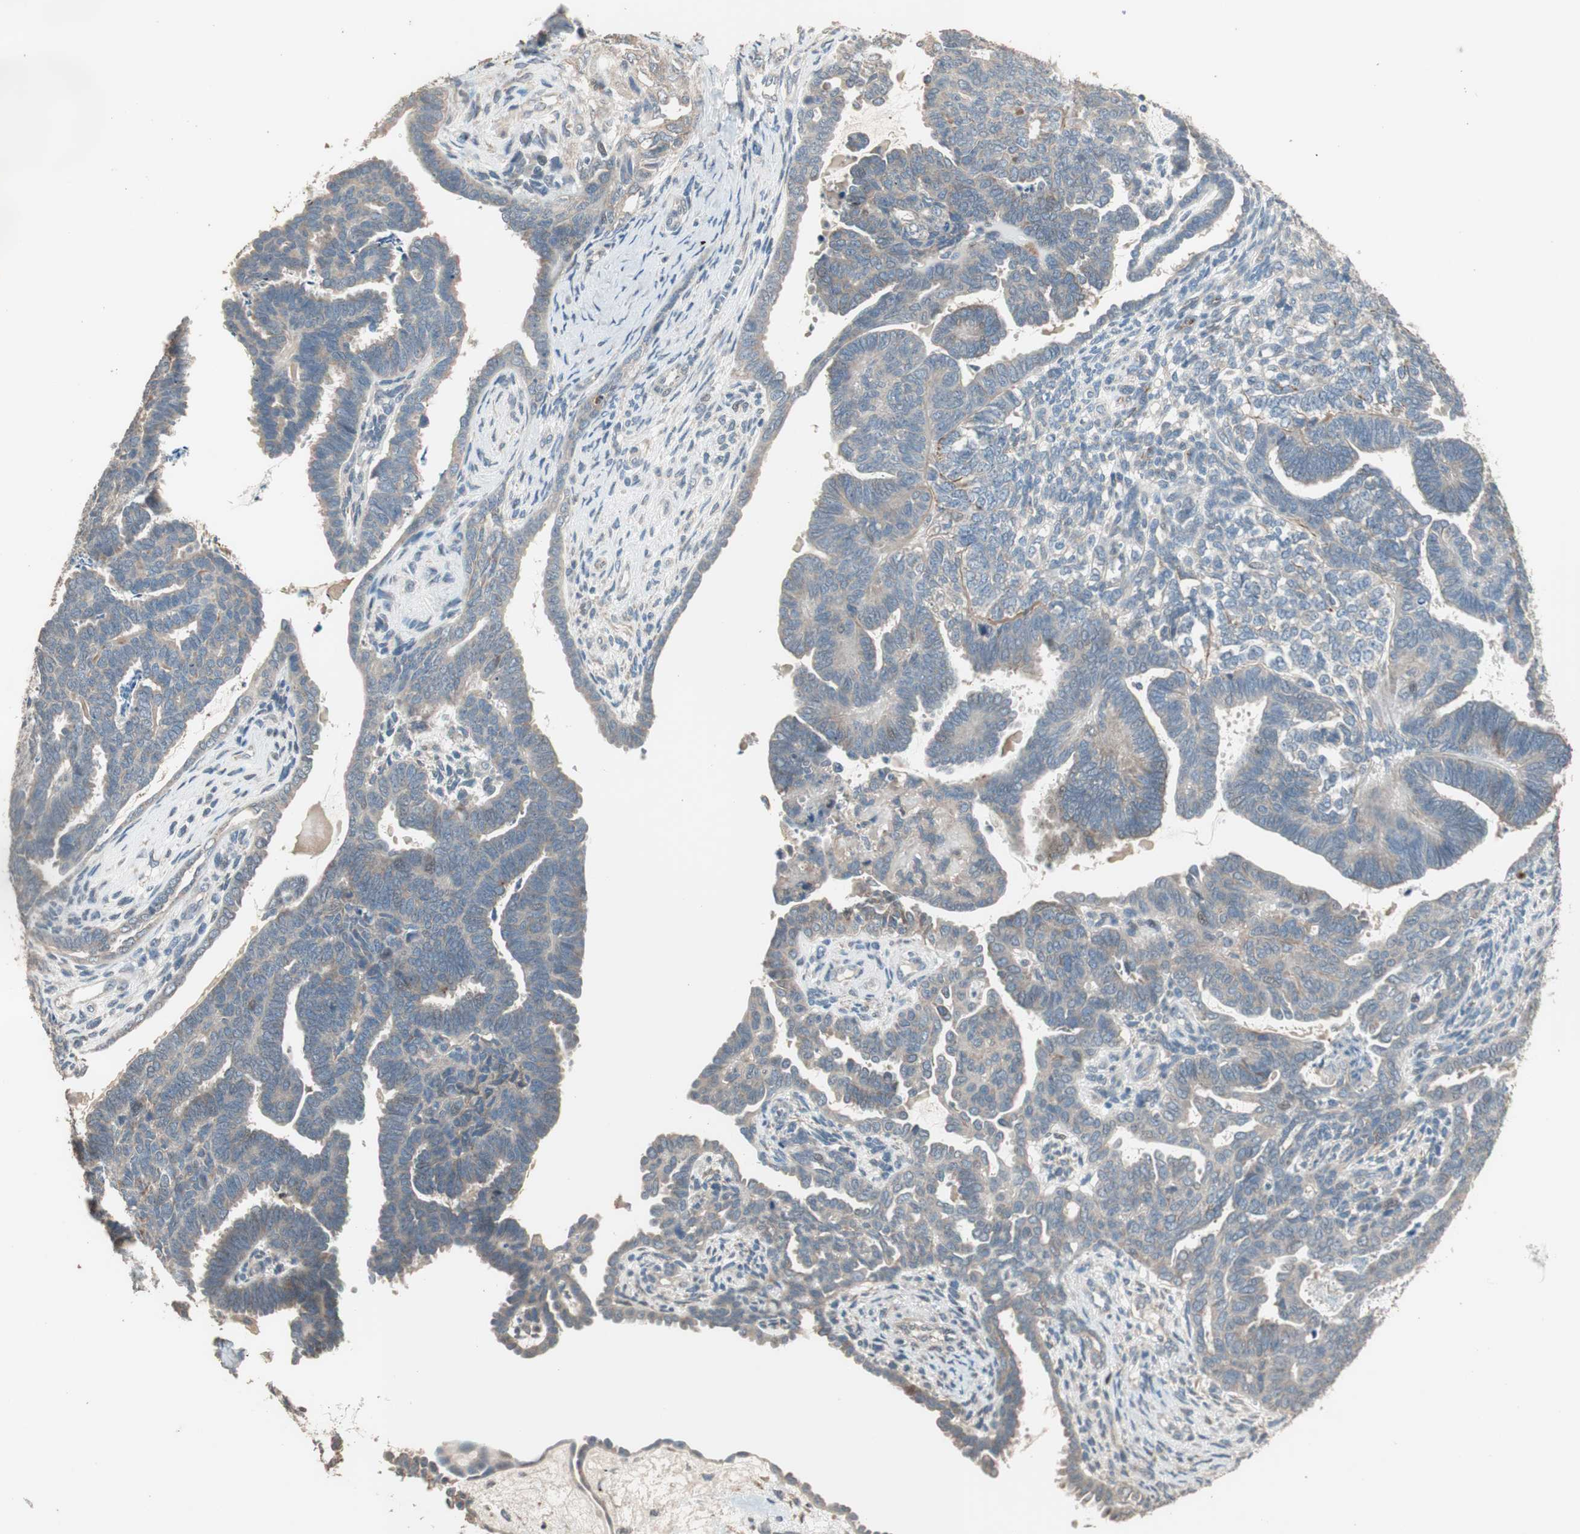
{"staining": {"intensity": "weak", "quantity": ">75%", "location": "cytoplasmic/membranous"}, "tissue": "endometrial cancer", "cell_type": "Tumor cells", "image_type": "cancer", "snomed": [{"axis": "morphology", "description": "Neoplasm, malignant, NOS"}, {"axis": "topography", "description": "Endometrium"}], "caption": "Immunohistochemical staining of human endometrial cancer (malignant neoplasm) shows weak cytoplasmic/membranous protein staining in about >75% of tumor cells.", "gene": "RARRES1", "patient": {"sex": "female", "age": 74}}